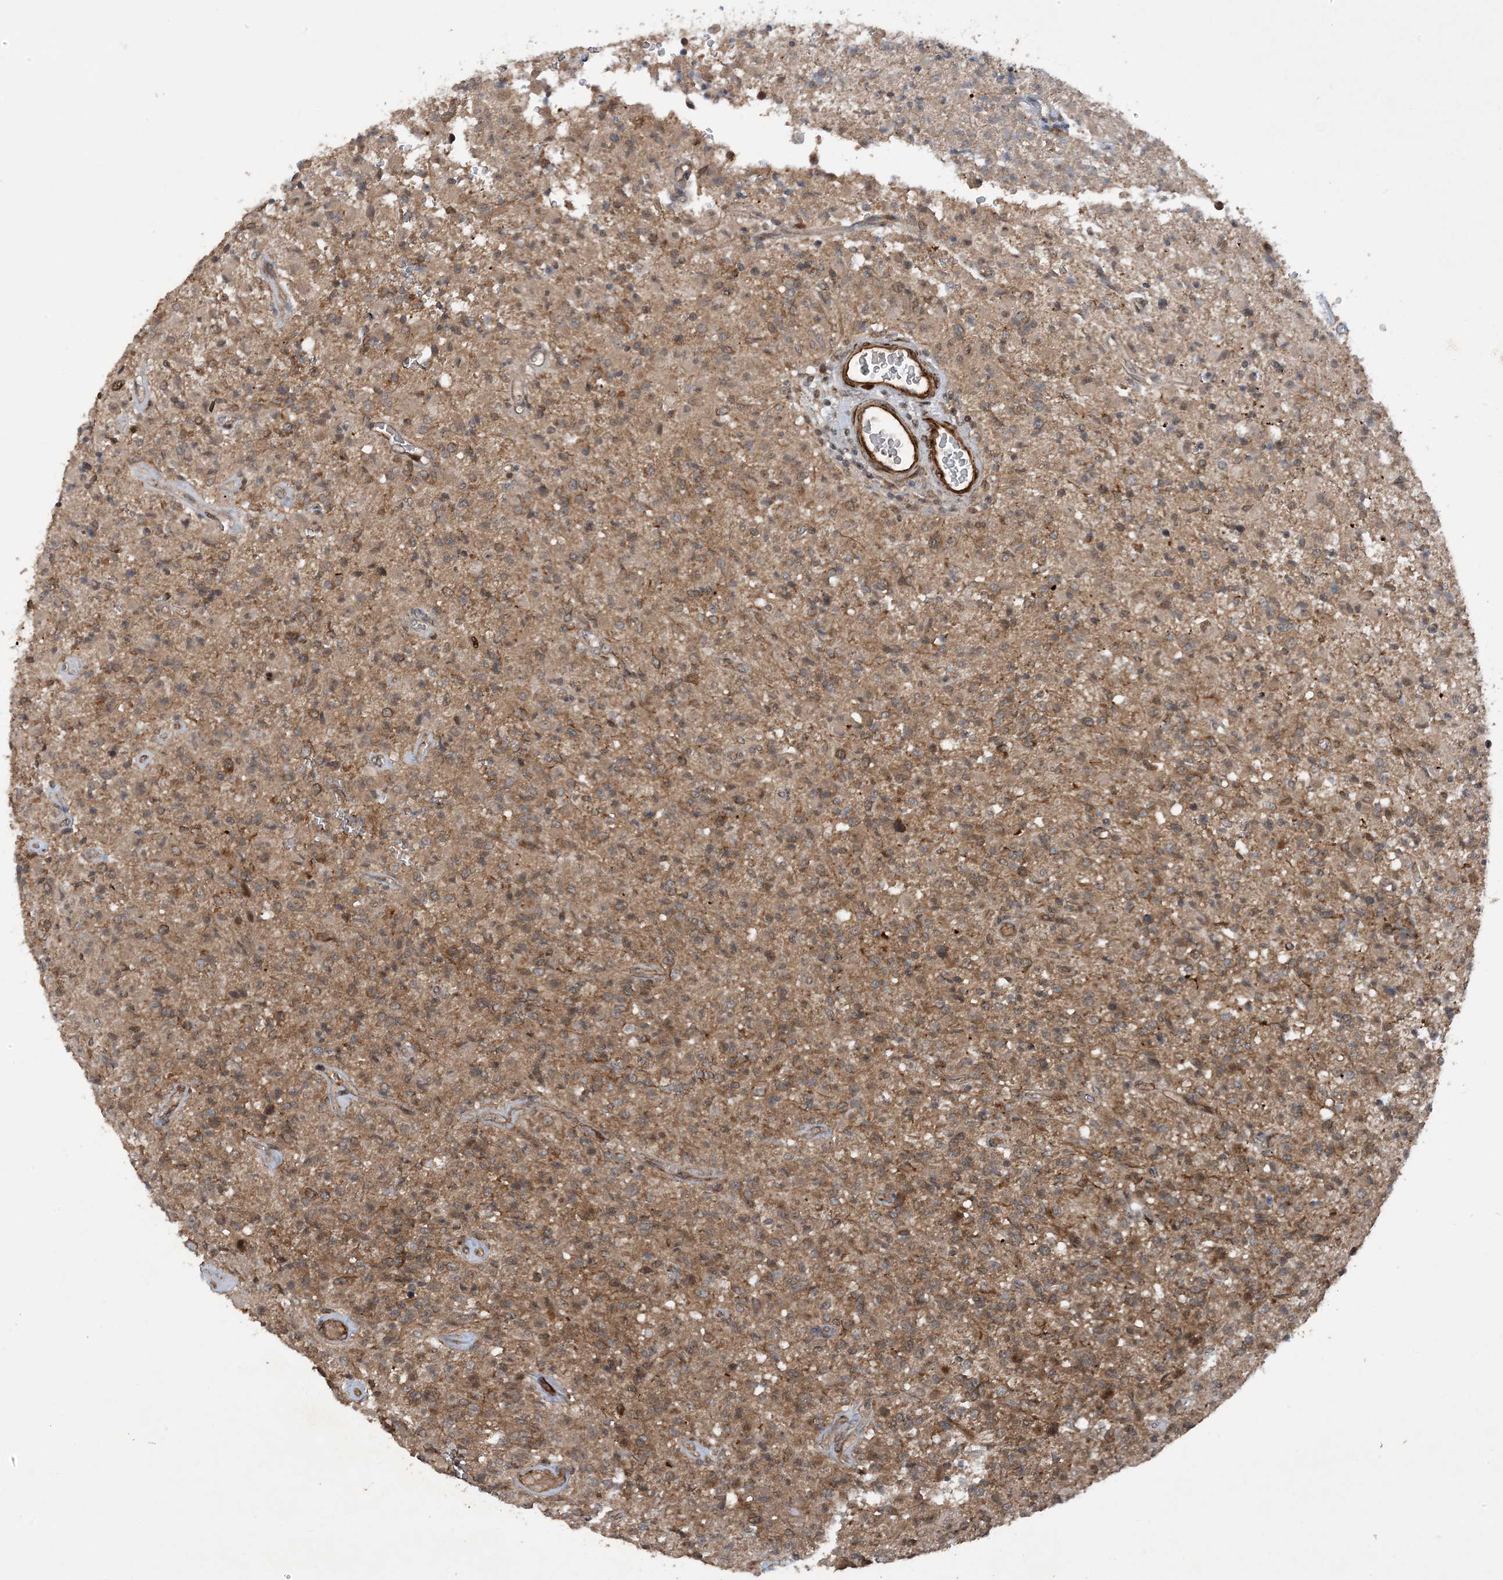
{"staining": {"intensity": "moderate", "quantity": "25%-75%", "location": "cytoplasmic/membranous"}, "tissue": "glioma", "cell_type": "Tumor cells", "image_type": "cancer", "snomed": [{"axis": "morphology", "description": "Glioma, malignant, High grade"}, {"axis": "topography", "description": "Brain"}], "caption": "Immunohistochemistry of malignant high-grade glioma shows medium levels of moderate cytoplasmic/membranous positivity in approximately 25%-75% of tumor cells.", "gene": "HEMK1", "patient": {"sex": "female", "age": 57}}